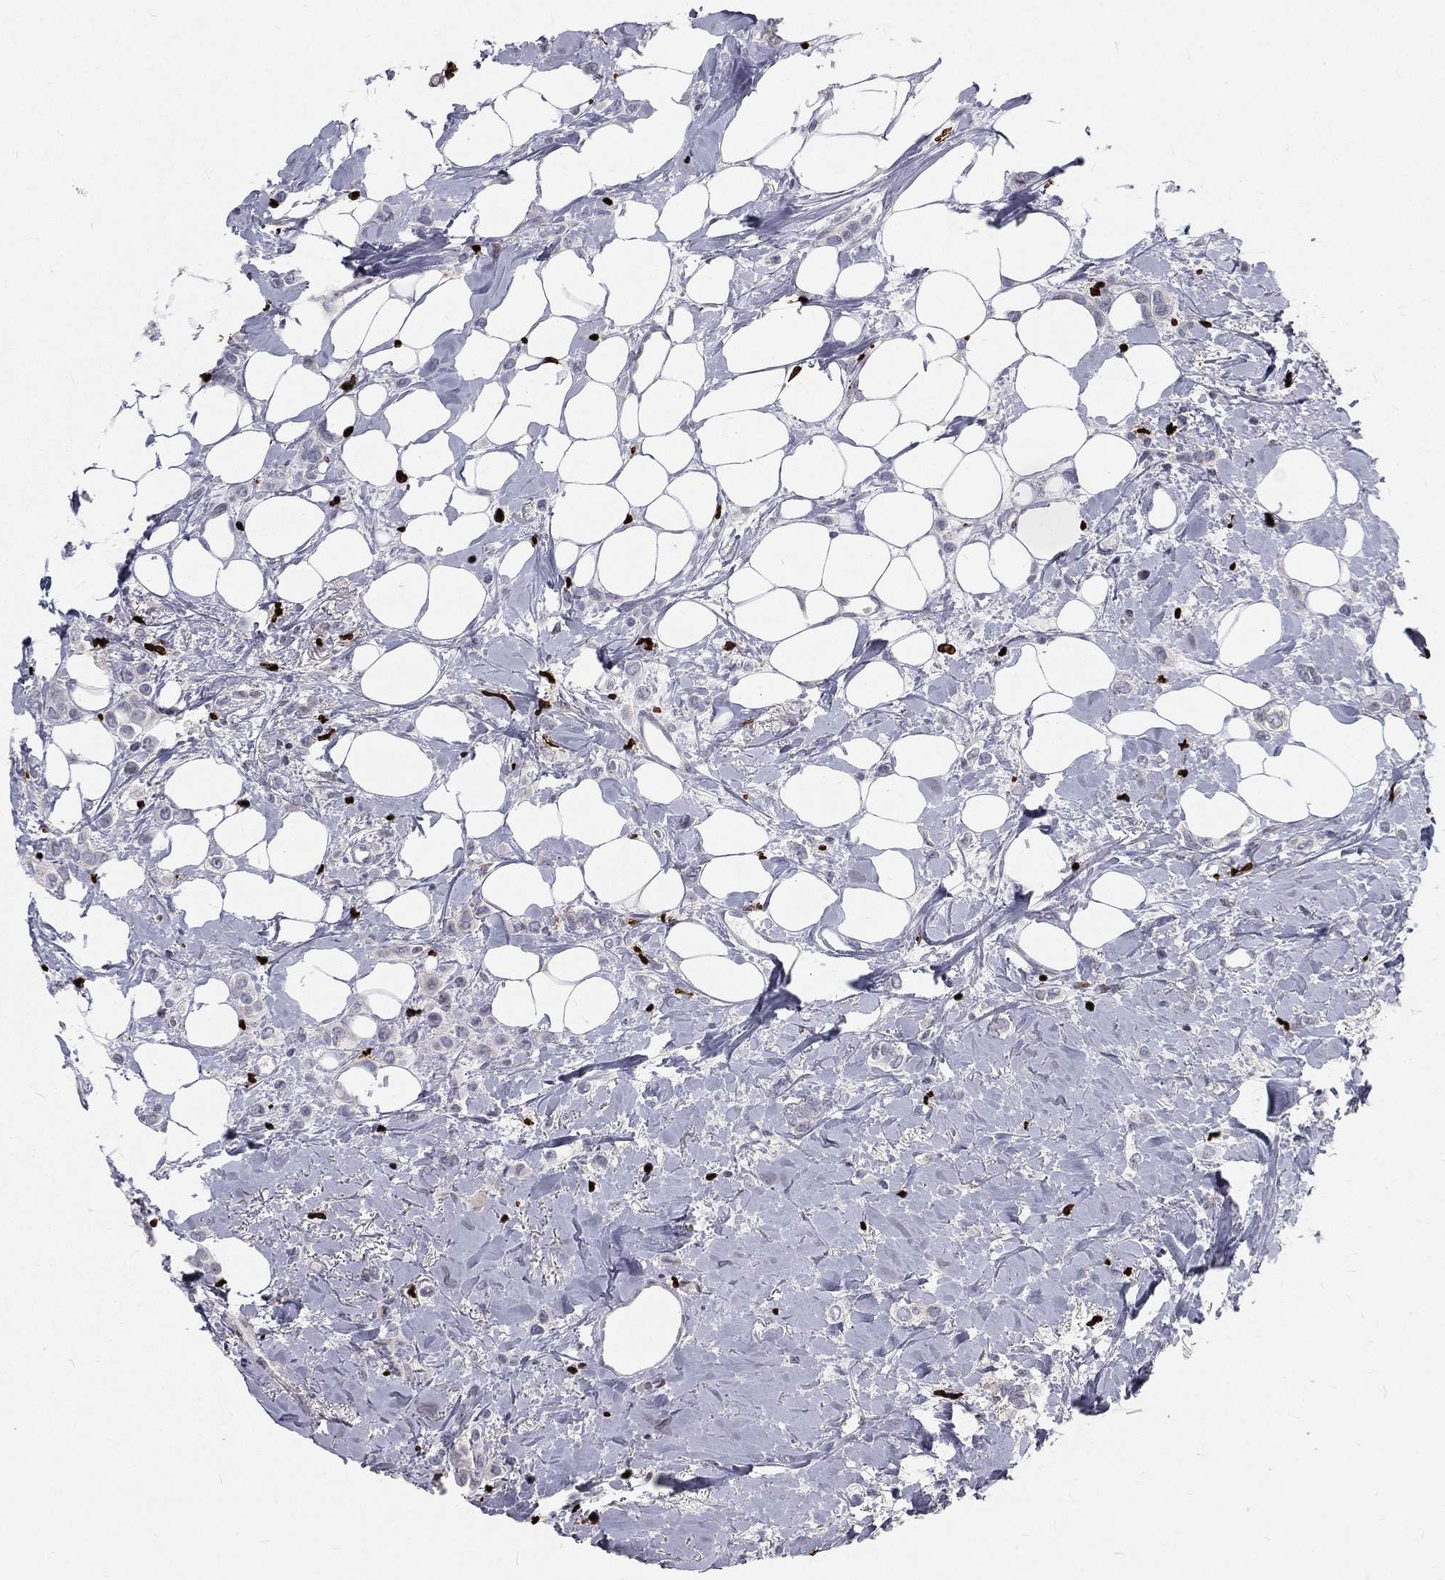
{"staining": {"intensity": "negative", "quantity": "none", "location": "none"}, "tissue": "breast cancer", "cell_type": "Tumor cells", "image_type": "cancer", "snomed": [{"axis": "morphology", "description": "Lobular carcinoma"}, {"axis": "topography", "description": "Breast"}], "caption": "A micrograph of human breast cancer (lobular carcinoma) is negative for staining in tumor cells.", "gene": "MNDA", "patient": {"sex": "female", "age": 66}}